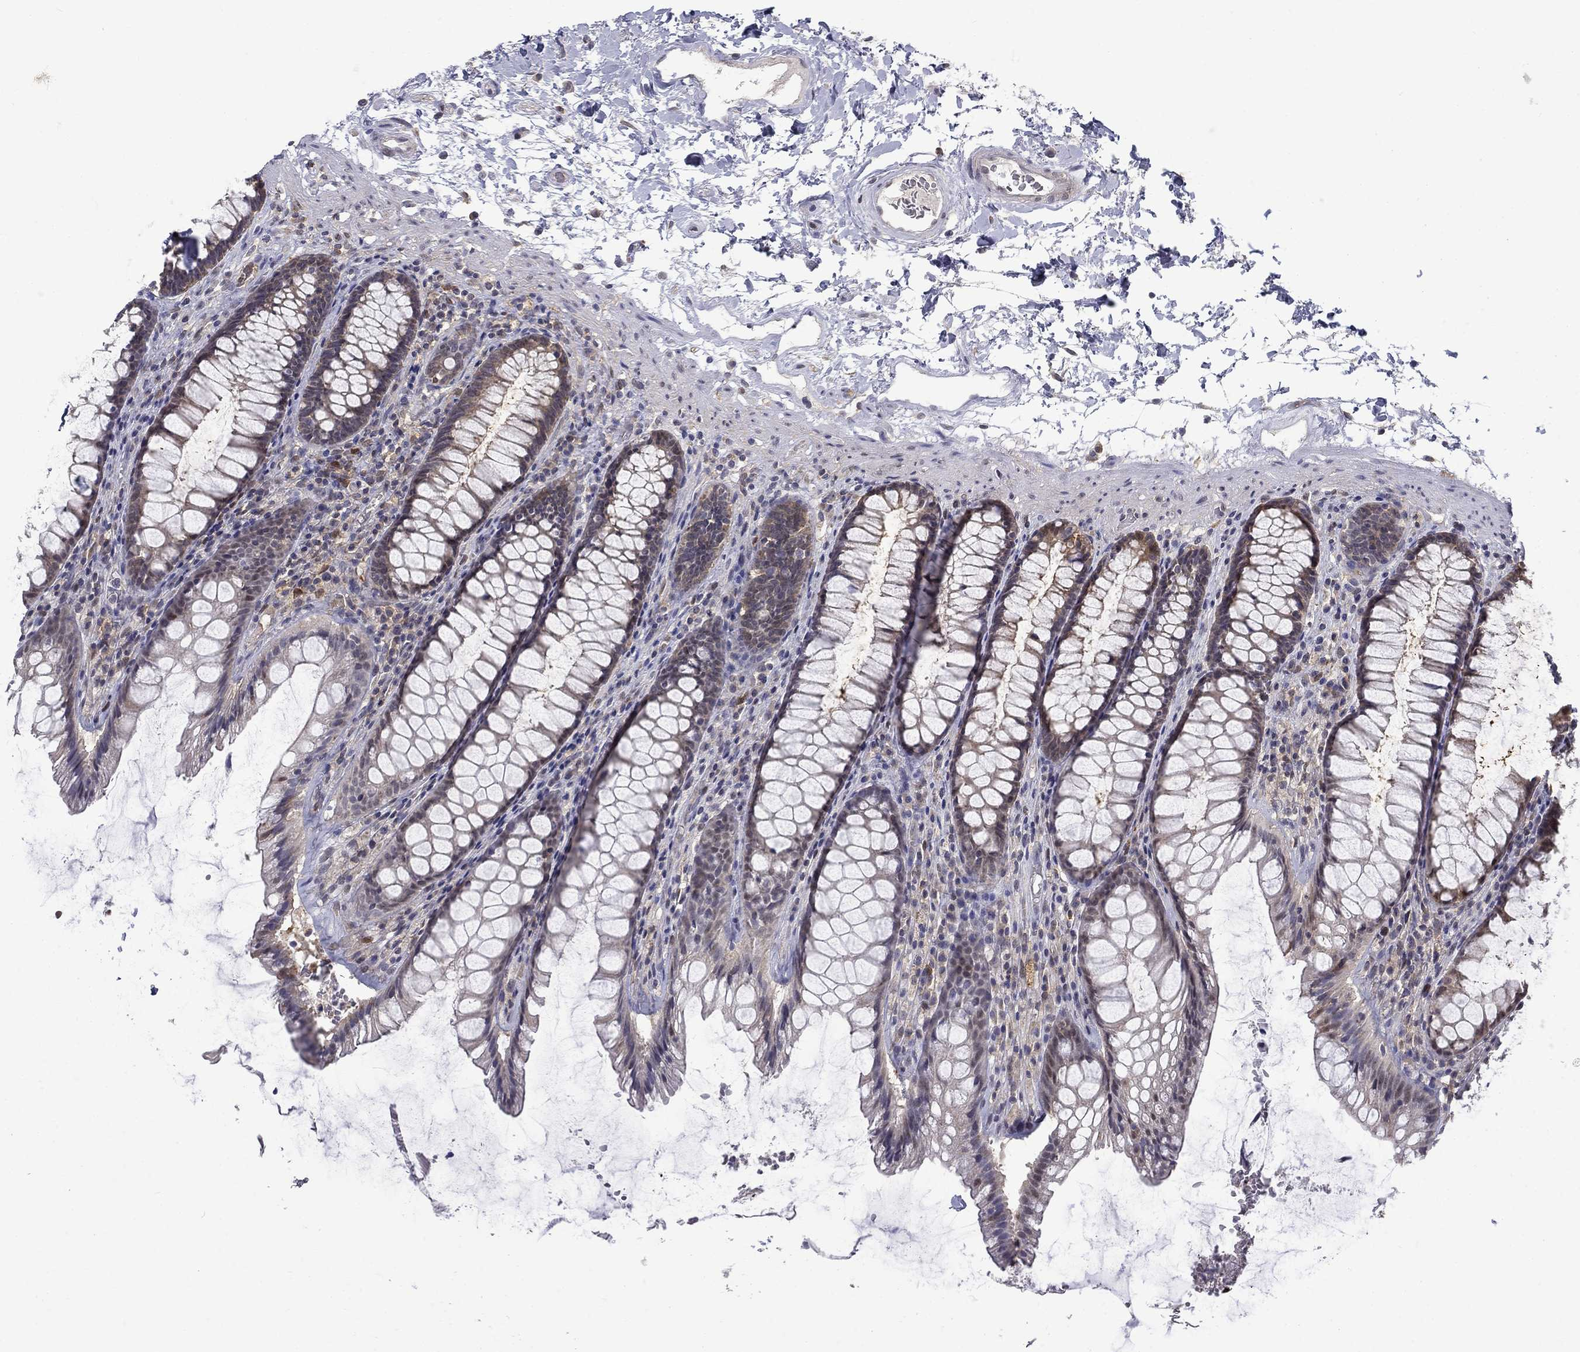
{"staining": {"intensity": "moderate", "quantity": "<25%", "location": "cytoplasmic/membranous"}, "tissue": "rectum", "cell_type": "Glandular cells", "image_type": "normal", "snomed": [{"axis": "morphology", "description": "Normal tissue, NOS"}, {"axis": "topography", "description": "Rectum"}], "caption": "Immunohistochemistry (IHC) staining of benign rectum, which displays low levels of moderate cytoplasmic/membranous positivity in about <25% of glandular cells indicating moderate cytoplasmic/membranous protein positivity. The staining was performed using DAB (3,3'-diaminobenzidine) (brown) for protein detection and nuclei were counterstained in hematoxylin (blue).", "gene": "PCBP2", "patient": {"sex": "male", "age": 72}}